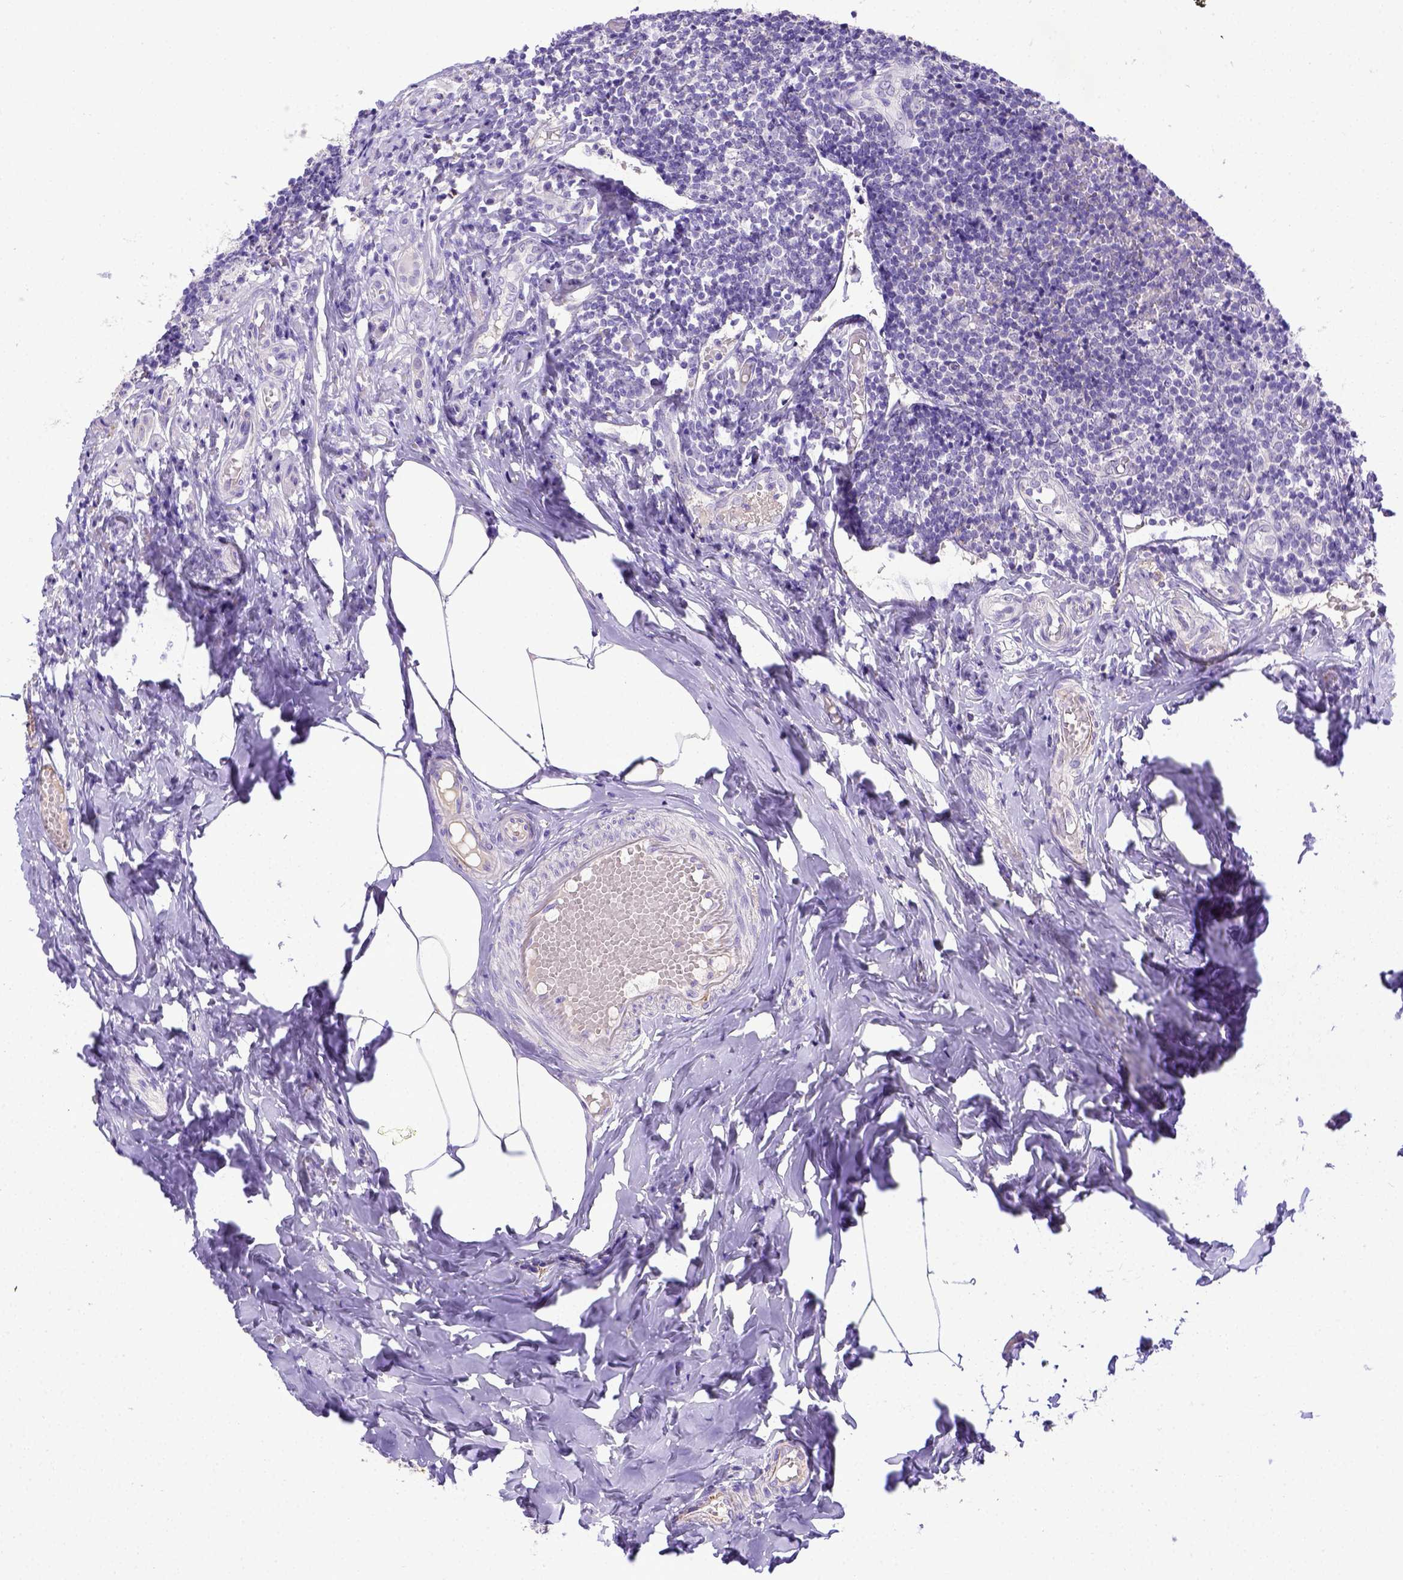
{"staining": {"intensity": "negative", "quantity": "none", "location": "none"}, "tissue": "appendix", "cell_type": "Glandular cells", "image_type": "normal", "snomed": [{"axis": "morphology", "description": "Normal tissue, NOS"}, {"axis": "topography", "description": "Appendix"}], "caption": "Immunohistochemical staining of unremarkable human appendix displays no significant positivity in glandular cells. (DAB (3,3'-diaminobenzidine) immunohistochemistry with hematoxylin counter stain).", "gene": "BTN1A1", "patient": {"sex": "female", "age": 32}}